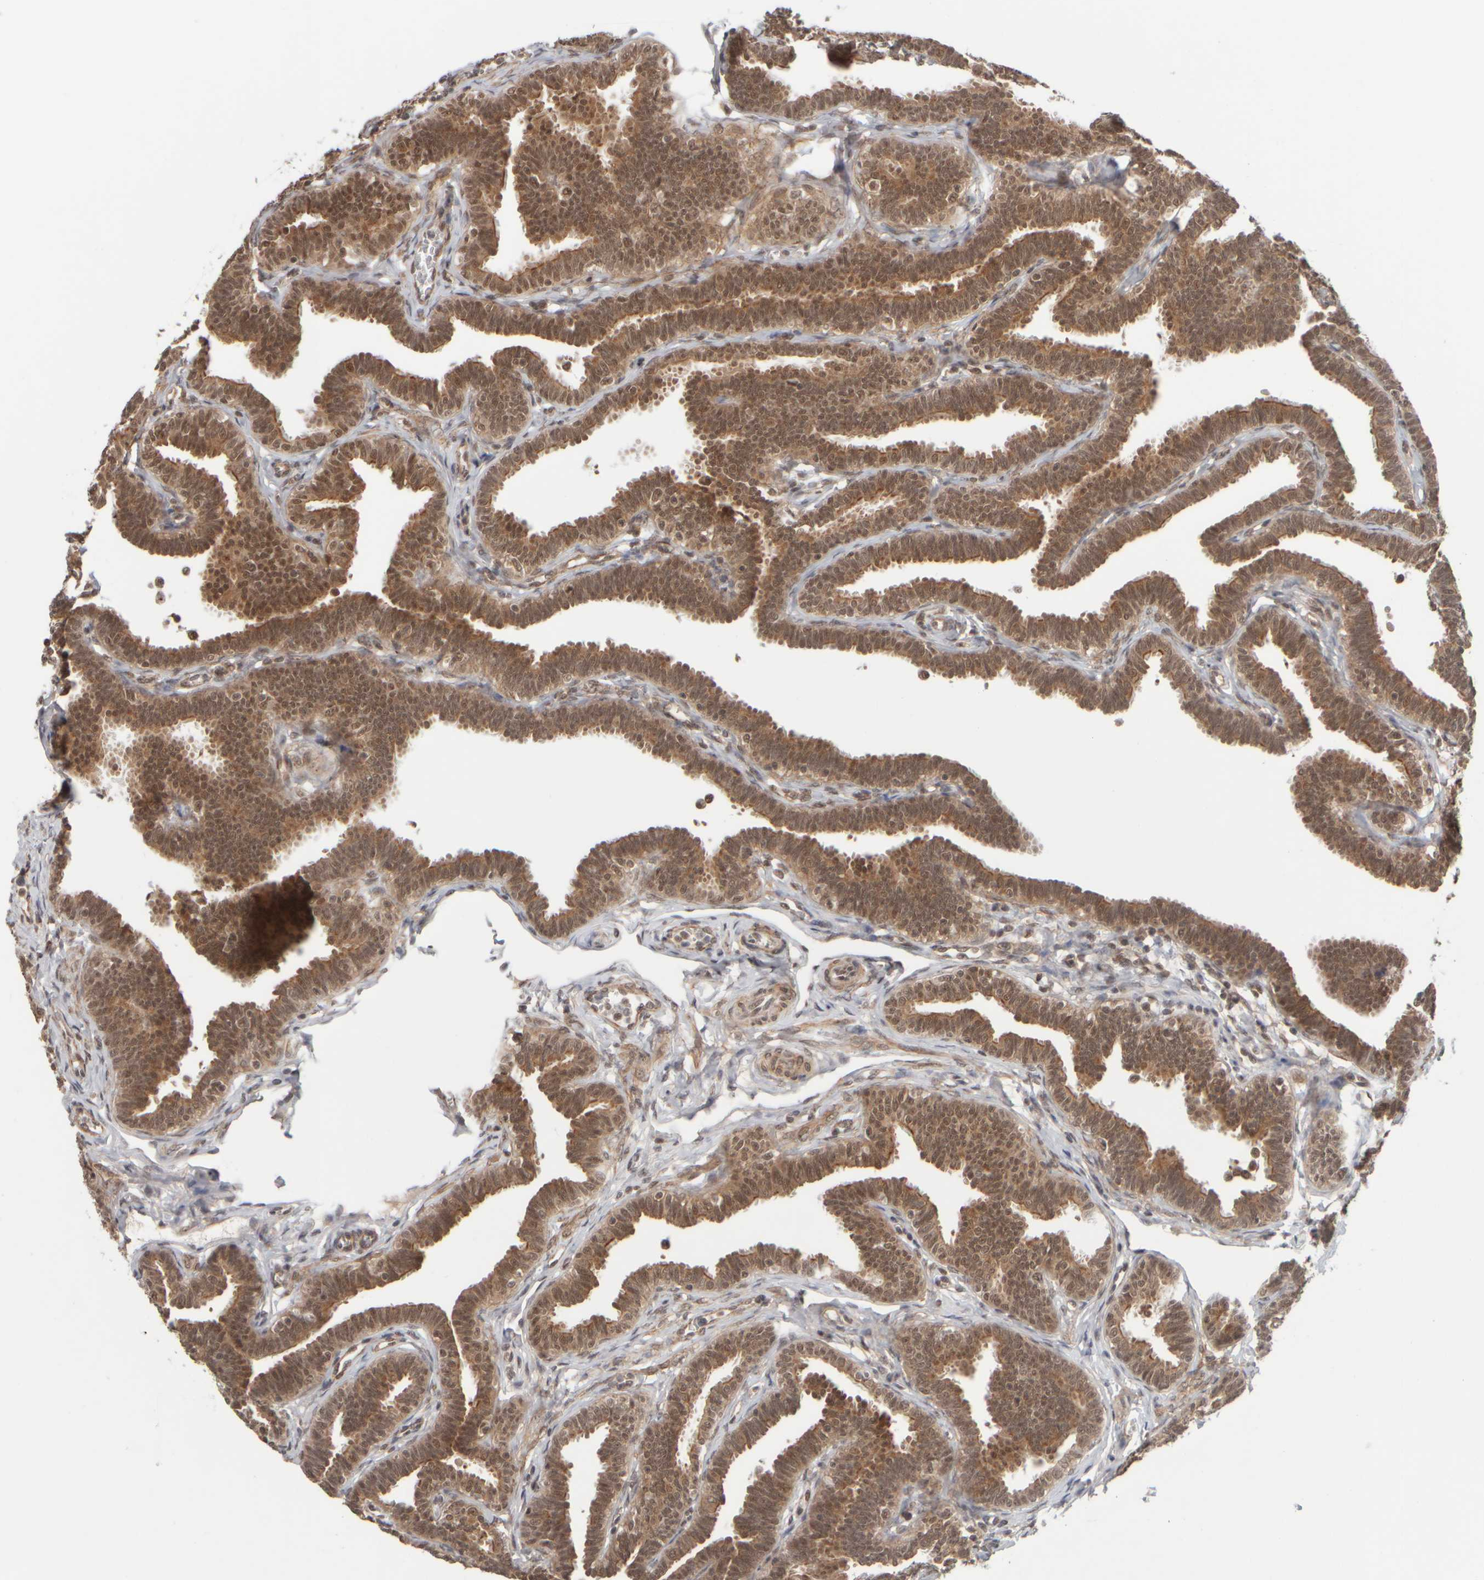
{"staining": {"intensity": "moderate", "quantity": ">75%", "location": "cytoplasmic/membranous,nuclear"}, "tissue": "fallopian tube", "cell_type": "Glandular cells", "image_type": "normal", "snomed": [{"axis": "morphology", "description": "Normal tissue, NOS"}, {"axis": "topography", "description": "Fallopian tube"}, {"axis": "topography", "description": "Ovary"}], "caption": "High-magnification brightfield microscopy of normal fallopian tube stained with DAB (3,3'-diaminobenzidine) (brown) and counterstained with hematoxylin (blue). glandular cells exhibit moderate cytoplasmic/membranous,nuclear expression is present in about>75% of cells.", "gene": "SYNRG", "patient": {"sex": "female", "age": 23}}